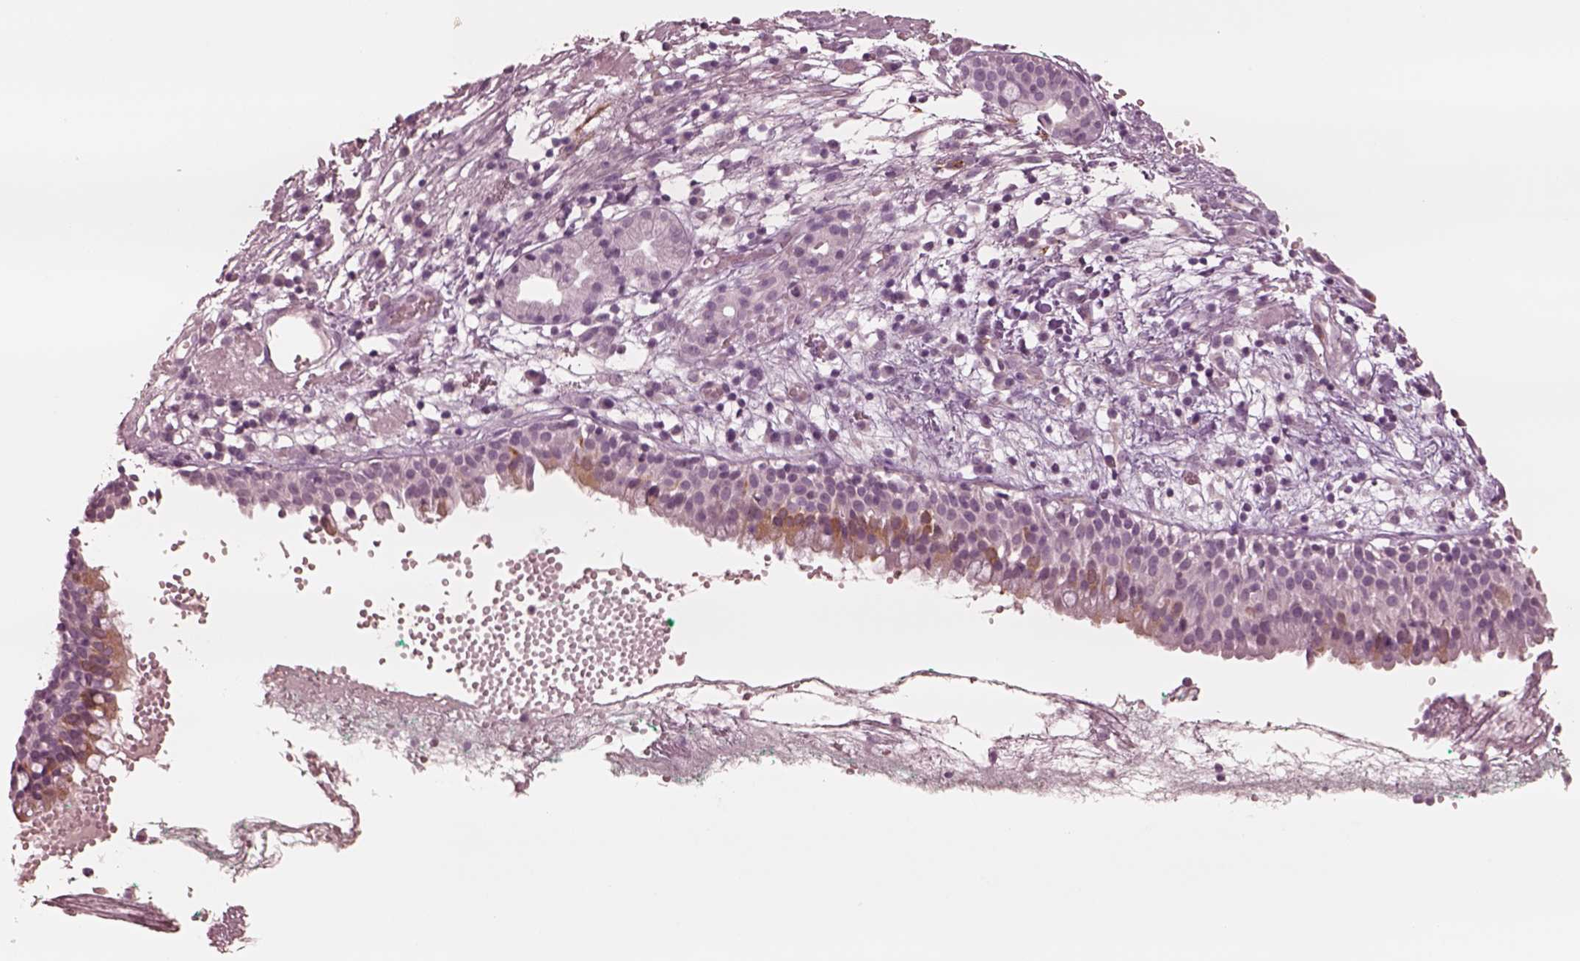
{"staining": {"intensity": "moderate", "quantity": "<25%", "location": "cytoplasmic/membranous"}, "tissue": "nasopharynx", "cell_type": "Respiratory epithelial cells", "image_type": "normal", "snomed": [{"axis": "morphology", "description": "Normal tissue, NOS"}, {"axis": "morphology", "description": "Basal cell carcinoma"}, {"axis": "topography", "description": "Cartilage tissue"}, {"axis": "topography", "description": "Nasopharynx"}, {"axis": "topography", "description": "Oral tissue"}], "caption": "Unremarkable nasopharynx demonstrates moderate cytoplasmic/membranous expression in about <25% of respiratory epithelial cells, visualized by immunohistochemistry.", "gene": "DNAAF9", "patient": {"sex": "female", "age": 77}}